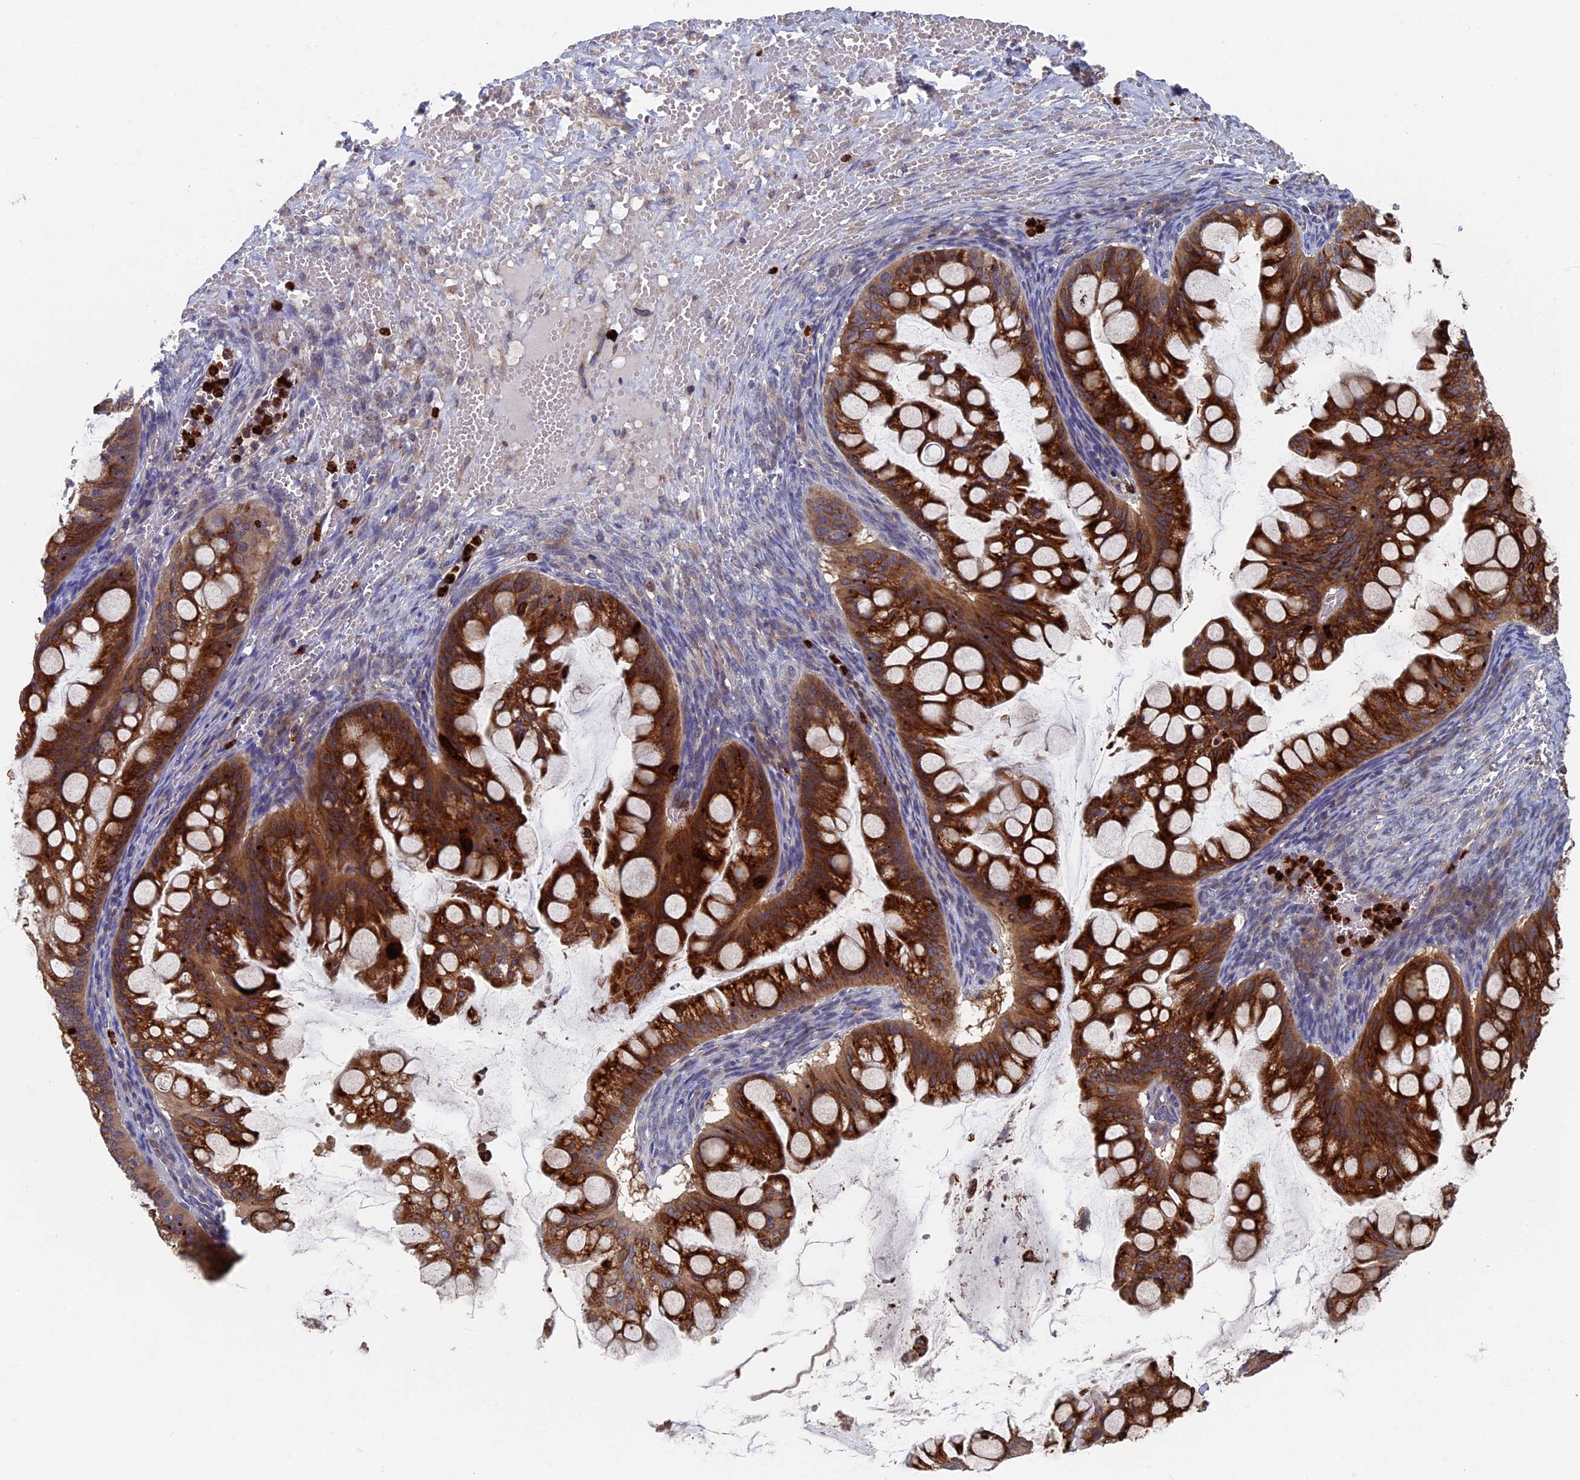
{"staining": {"intensity": "strong", "quantity": ">75%", "location": "cytoplasmic/membranous"}, "tissue": "ovarian cancer", "cell_type": "Tumor cells", "image_type": "cancer", "snomed": [{"axis": "morphology", "description": "Cystadenocarcinoma, mucinous, NOS"}, {"axis": "topography", "description": "Ovary"}], "caption": "Ovarian mucinous cystadenocarcinoma tissue displays strong cytoplasmic/membranous expression in approximately >75% of tumor cells, visualized by immunohistochemistry. (brown staining indicates protein expression, while blue staining denotes nuclei).", "gene": "TNK2", "patient": {"sex": "female", "age": 73}}